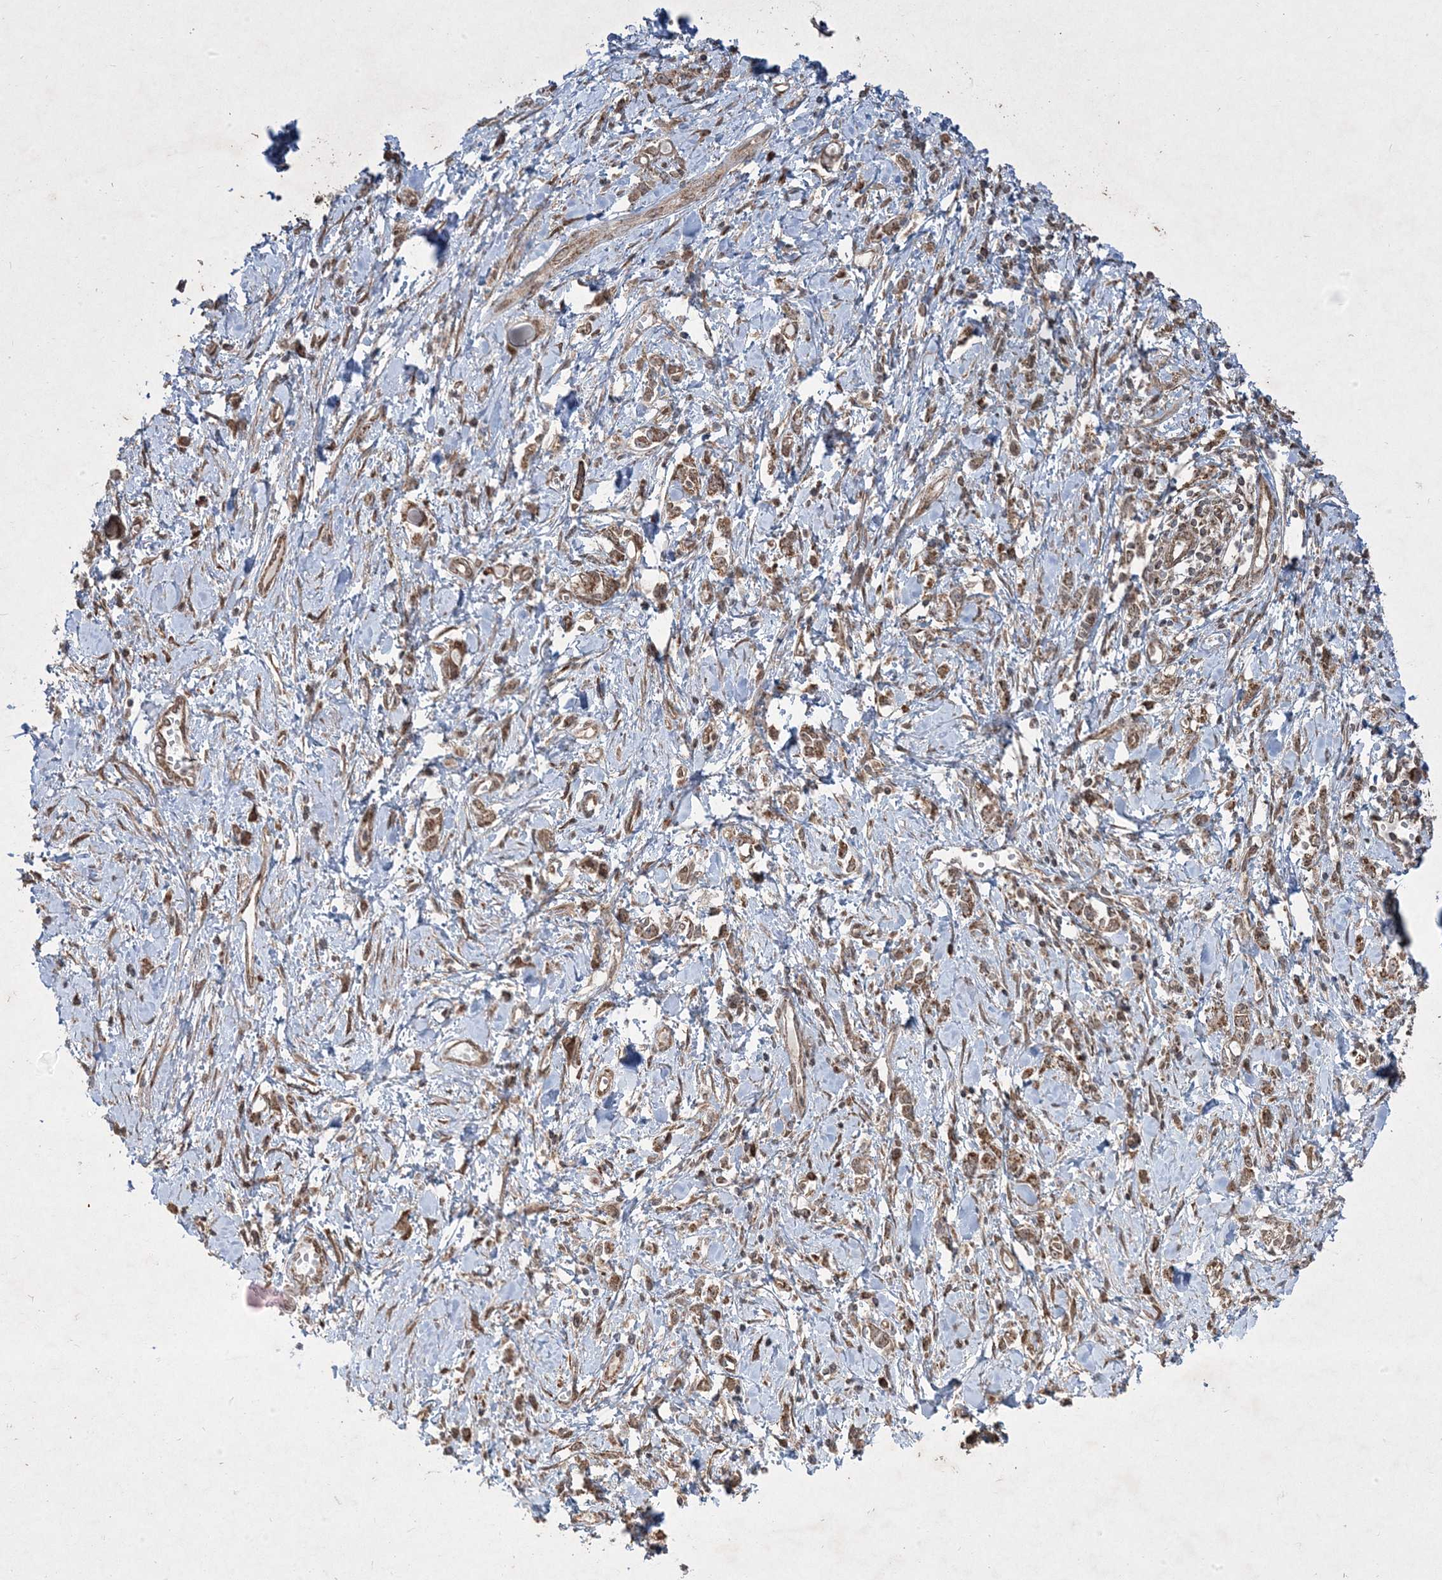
{"staining": {"intensity": "weak", "quantity": ">75%", "location": "cytoplasmic/membranous,nuclear"}, "tissue": "stomach cancer", "cell_type": "Tumor cells", "image_type": "cancer", "snomed": [{"axis": "morphology", "description": "Adenocarcinoma, NOS"}, {"axis": "topography", "description": "Stomach"}], "caption": "Immunohistochemistry (IHC) image of neoplastic tissue: stomach cancer (adenocarcinoma) stained using immunohistochemistry (IHC) demonstrates low levels of weak protein expression localized specifically in the cytoplasmic/membranous and nuclear of tumor cells, appearing as a cytoplasmic/membranous and nuclear brown color.", "gene": "PLEKHM2", "patient": {"sex": "female", "age": 76}}